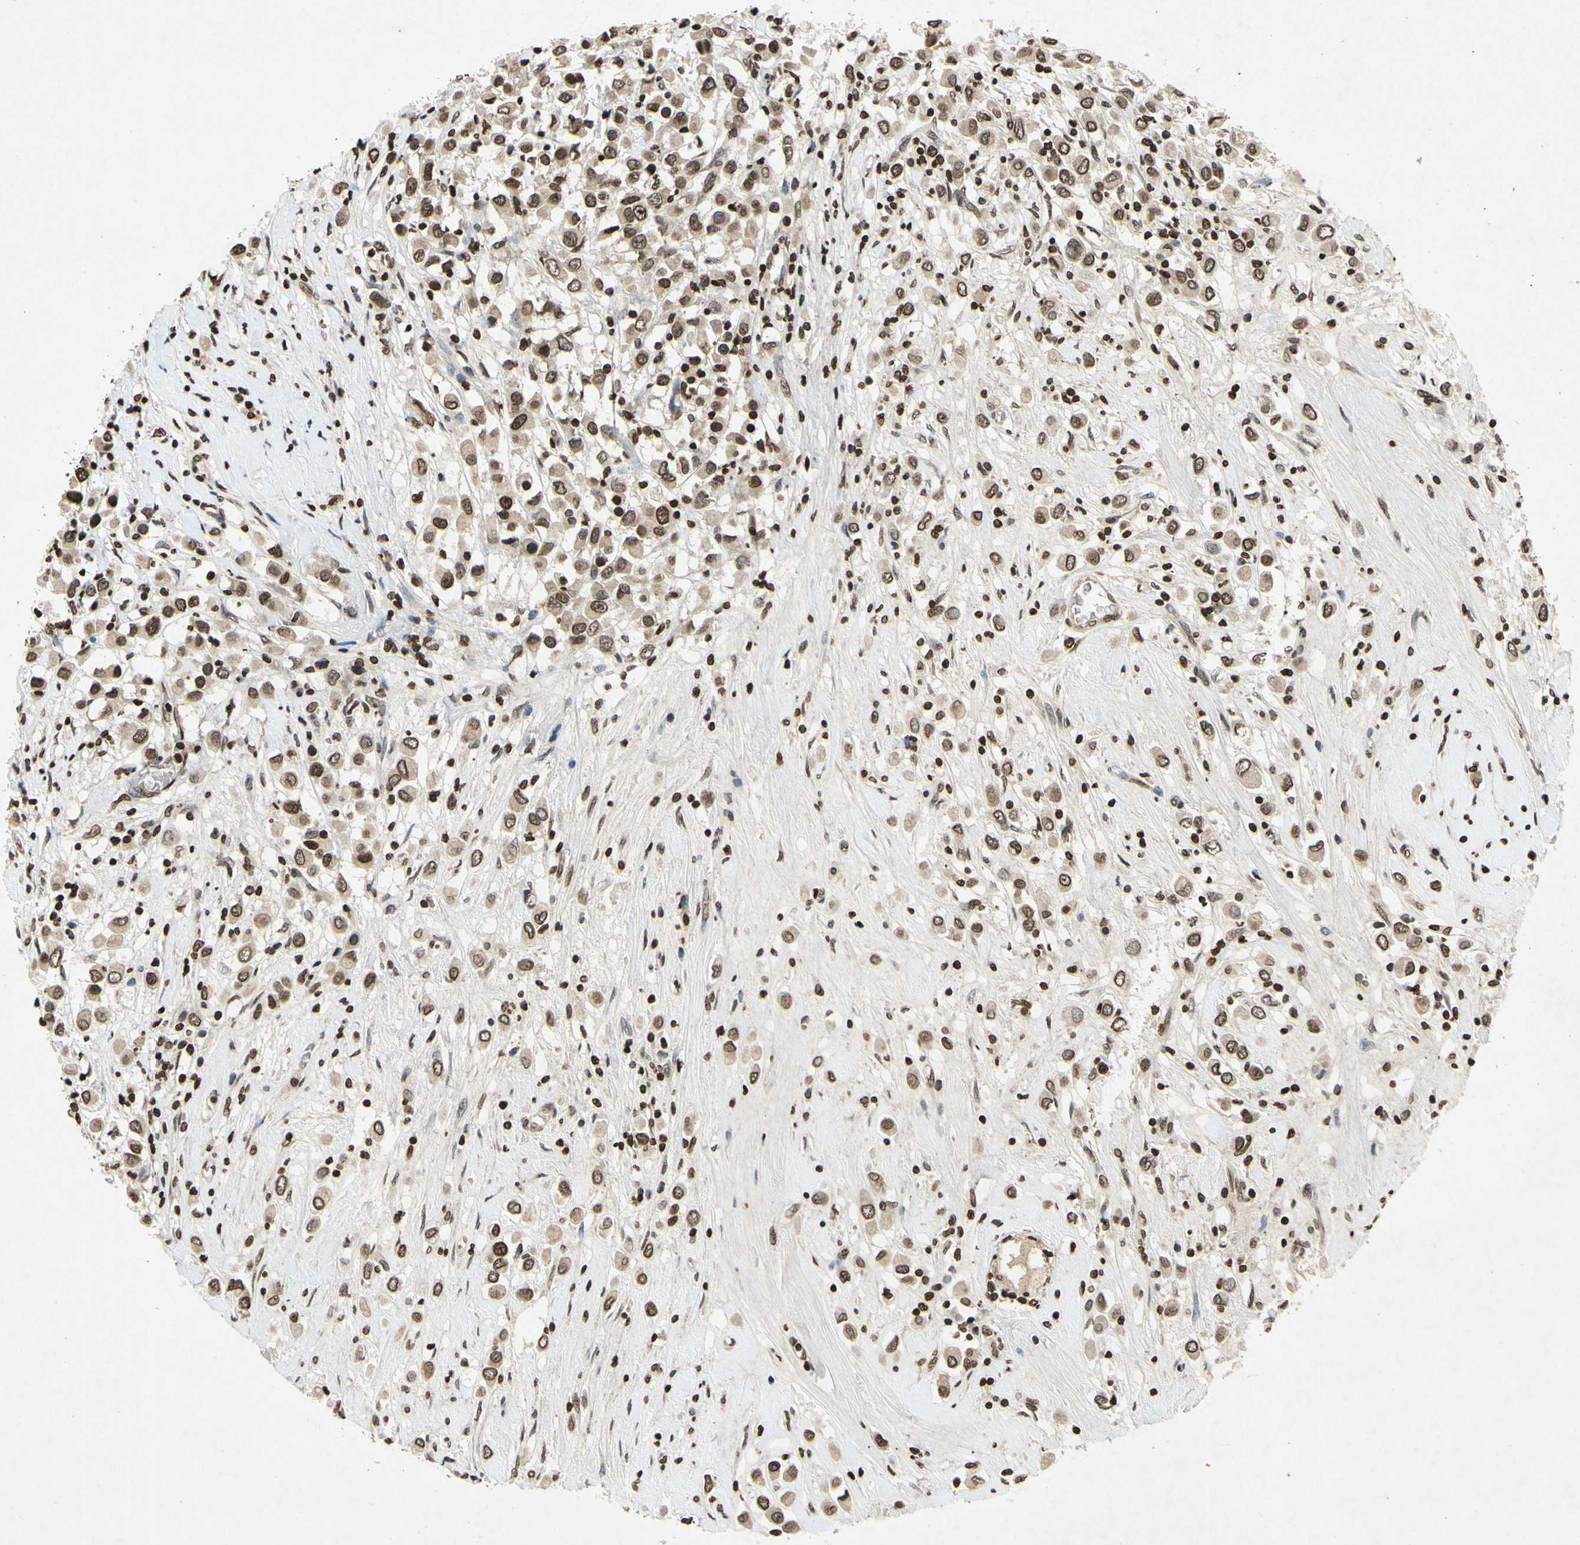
{"staining": {"intensity": "strong", "quantity": ">75%", "location": "nuclear"}, "tissue": "breast cancer", "cell_type": "Tumor cells", "image_type": "cancer", "snomed": [{"axis": "morphology", "description": "Duct carcinoma"}, {"axis": "topography", "description": "Breast"}], "caption": "Breast intraductal carcinoma stained for a protein (brown) displays strong nuclear positive positivity in about >75% of tumor cells.", "gene": "HOXB3", "patient": {"sex": "female", "age": 61}}